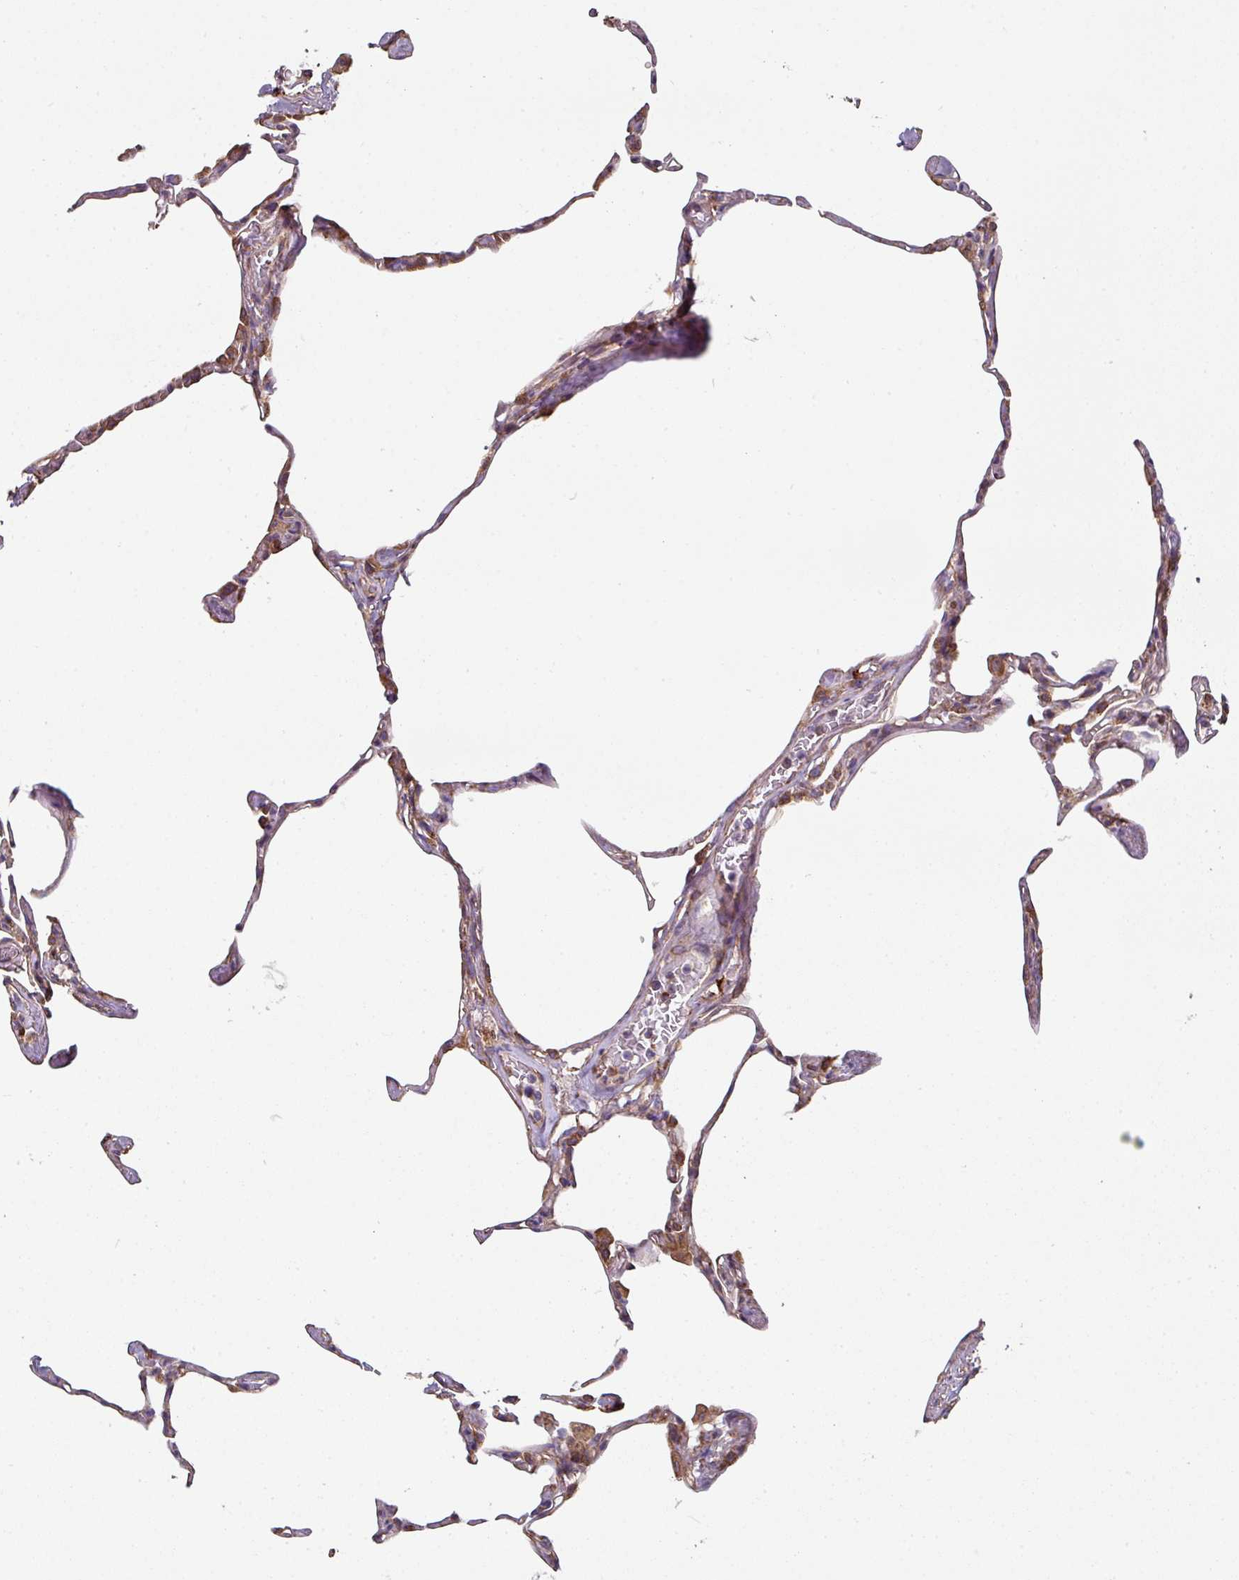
{"staining": {"intensity": "moderate", "quantity": "25%-75%", "location": "cytoplasmic/membranous"}, "tissue": "lung", "cell_type": "Alveolar cells", "image_type": "normal", "snomed": [{"axis": "morphology", "description": "Normal tissue, NOS"}, {"axis": "topography", "description": "Lung"}], "caption": "This micrograph shows IHC staining of normal lung, with medium moderate cytoplasmic/membranous staining in approximately 25%-75% of alveolar cells.", "gene": "FAT4", "patient": {"sex": "male", "age": 65}}